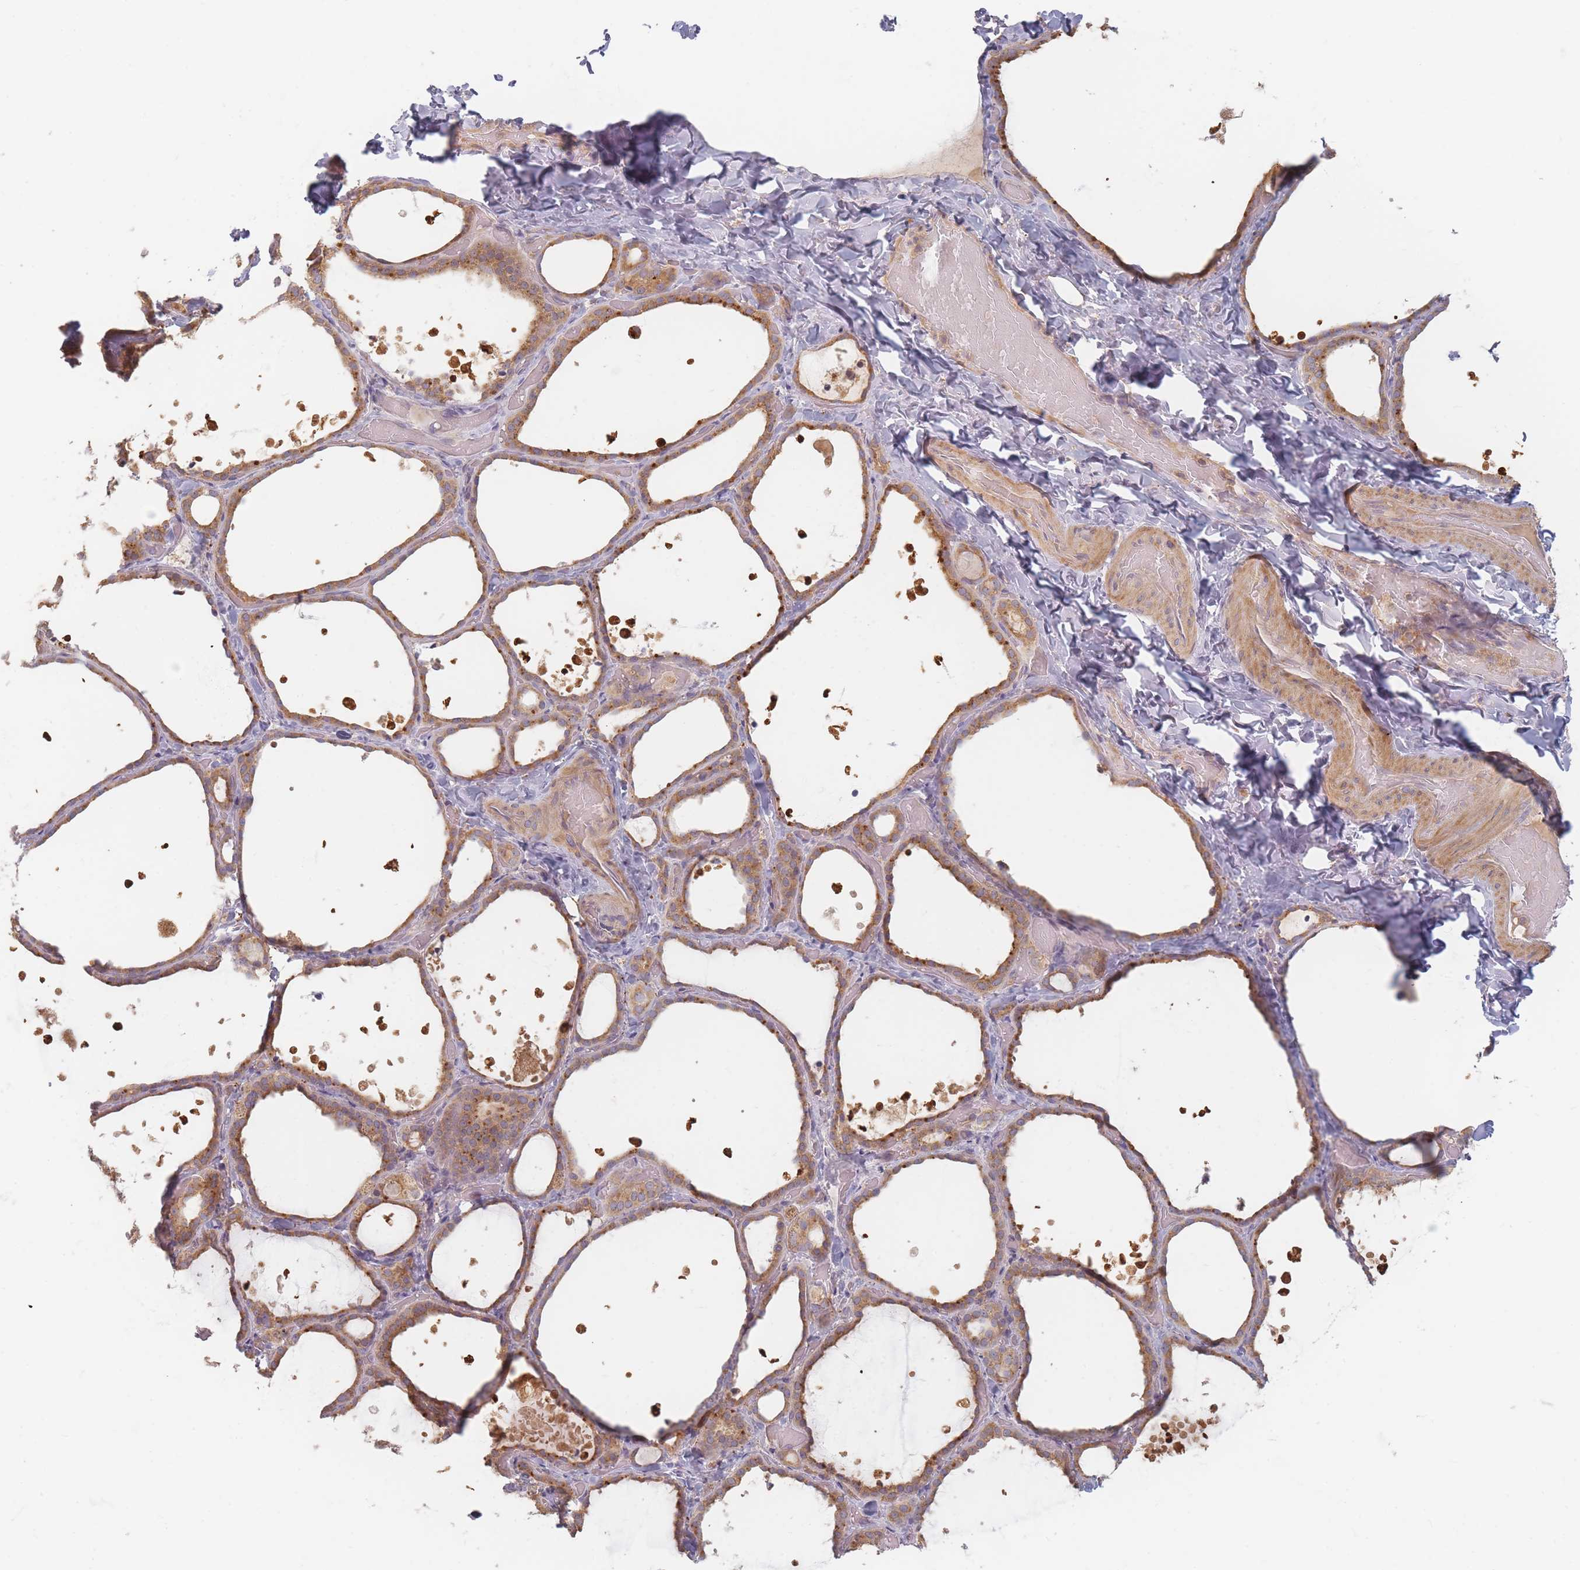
{"staining": {"intensity": "moderate", "quantity": ">75%", "location": "cytoplasmic/membranous"}, "tissue": "thyroid gland", "cell_type": "Glandular cells", "image_type": "normal", "snomed": [{"axis": "morphology", "description": "Normal tissue, NOS"}, {"axis": "topography", "description": "Thyroid gland"}], "caption": "Protein staining reveals moderate cytoplasmic/membranous positivity in approximately >75% of glandular cells in benign thyroid gland.", "gene": "SLC35F3", "patient": {"sex": "female", "age": 44}}